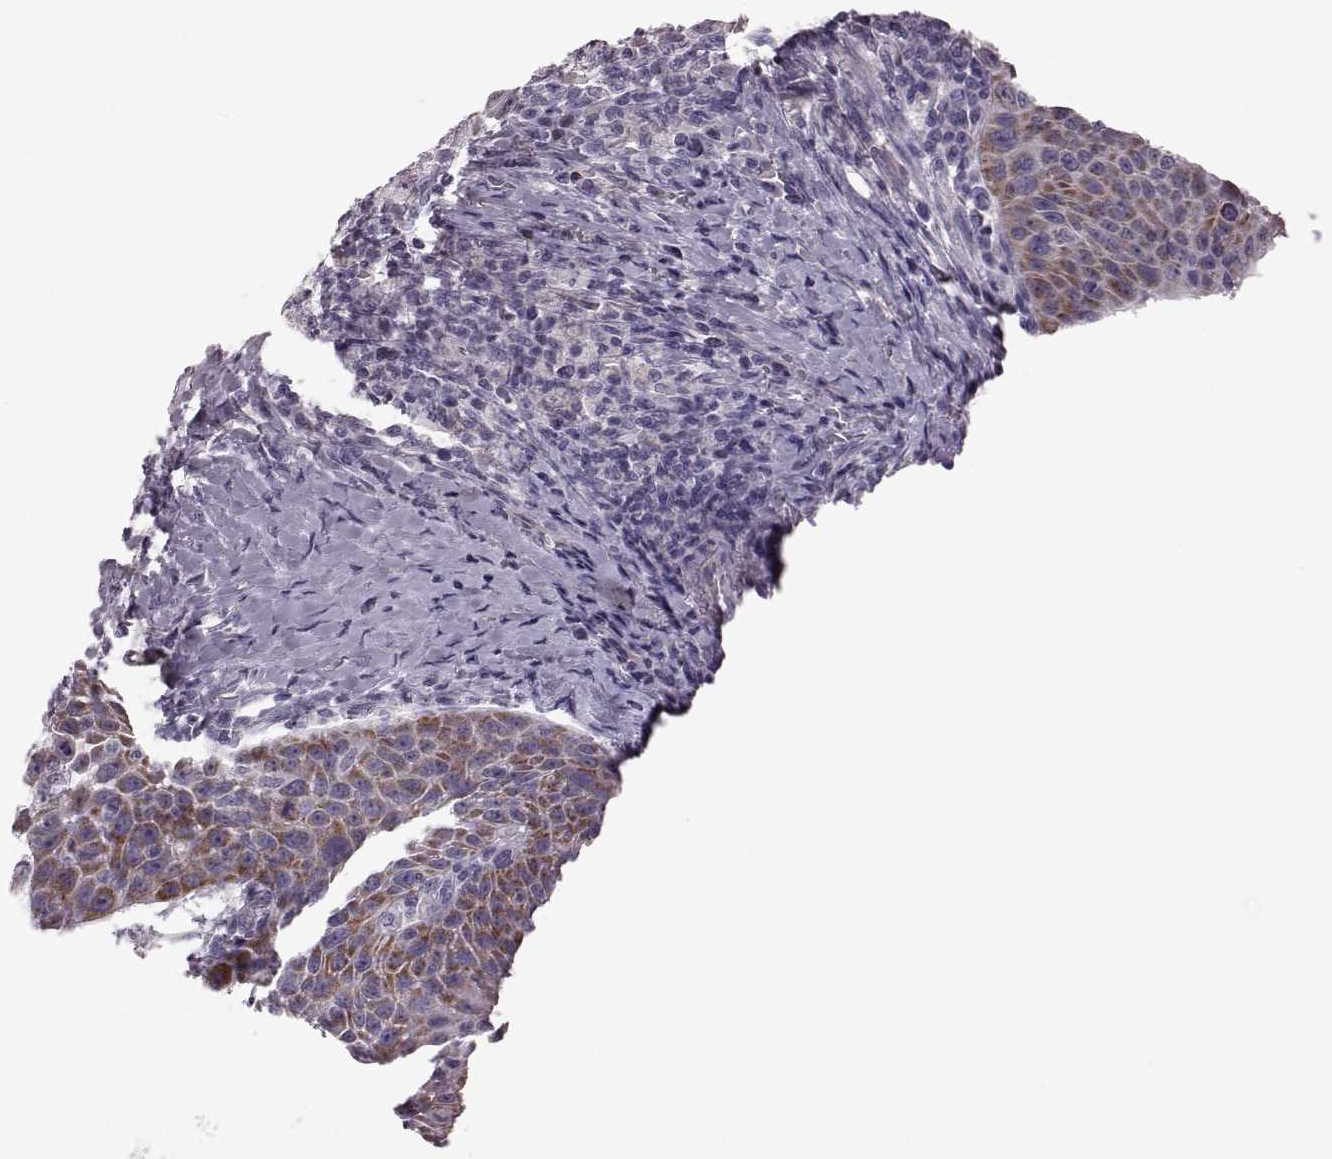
{"staining": {"intensity": "strong", "quantity": ">75%", "location": "cytoplasmic/membranous"}, "tissue": "head and neck cancer", "cell_type": "Tumor cells", "image_type": "cancer", "snomed": [{"axis": "morphology", "description": "Squamous cell carcinoma, NOS"}, {"axis": "topography", "description": "Head-Neck"}], "caption": "This micrograph shows squamous cell carcinoma (head and neck) stained with immunohistochemistry (IHC) to label a protein in brown. The cytoplasmic/membranous of tumor cells show strong positivity for the protein. Nuclei are counter-stained blue.", "gene": "RIMS2", "patient": {"sex": "male", "age": 69}}